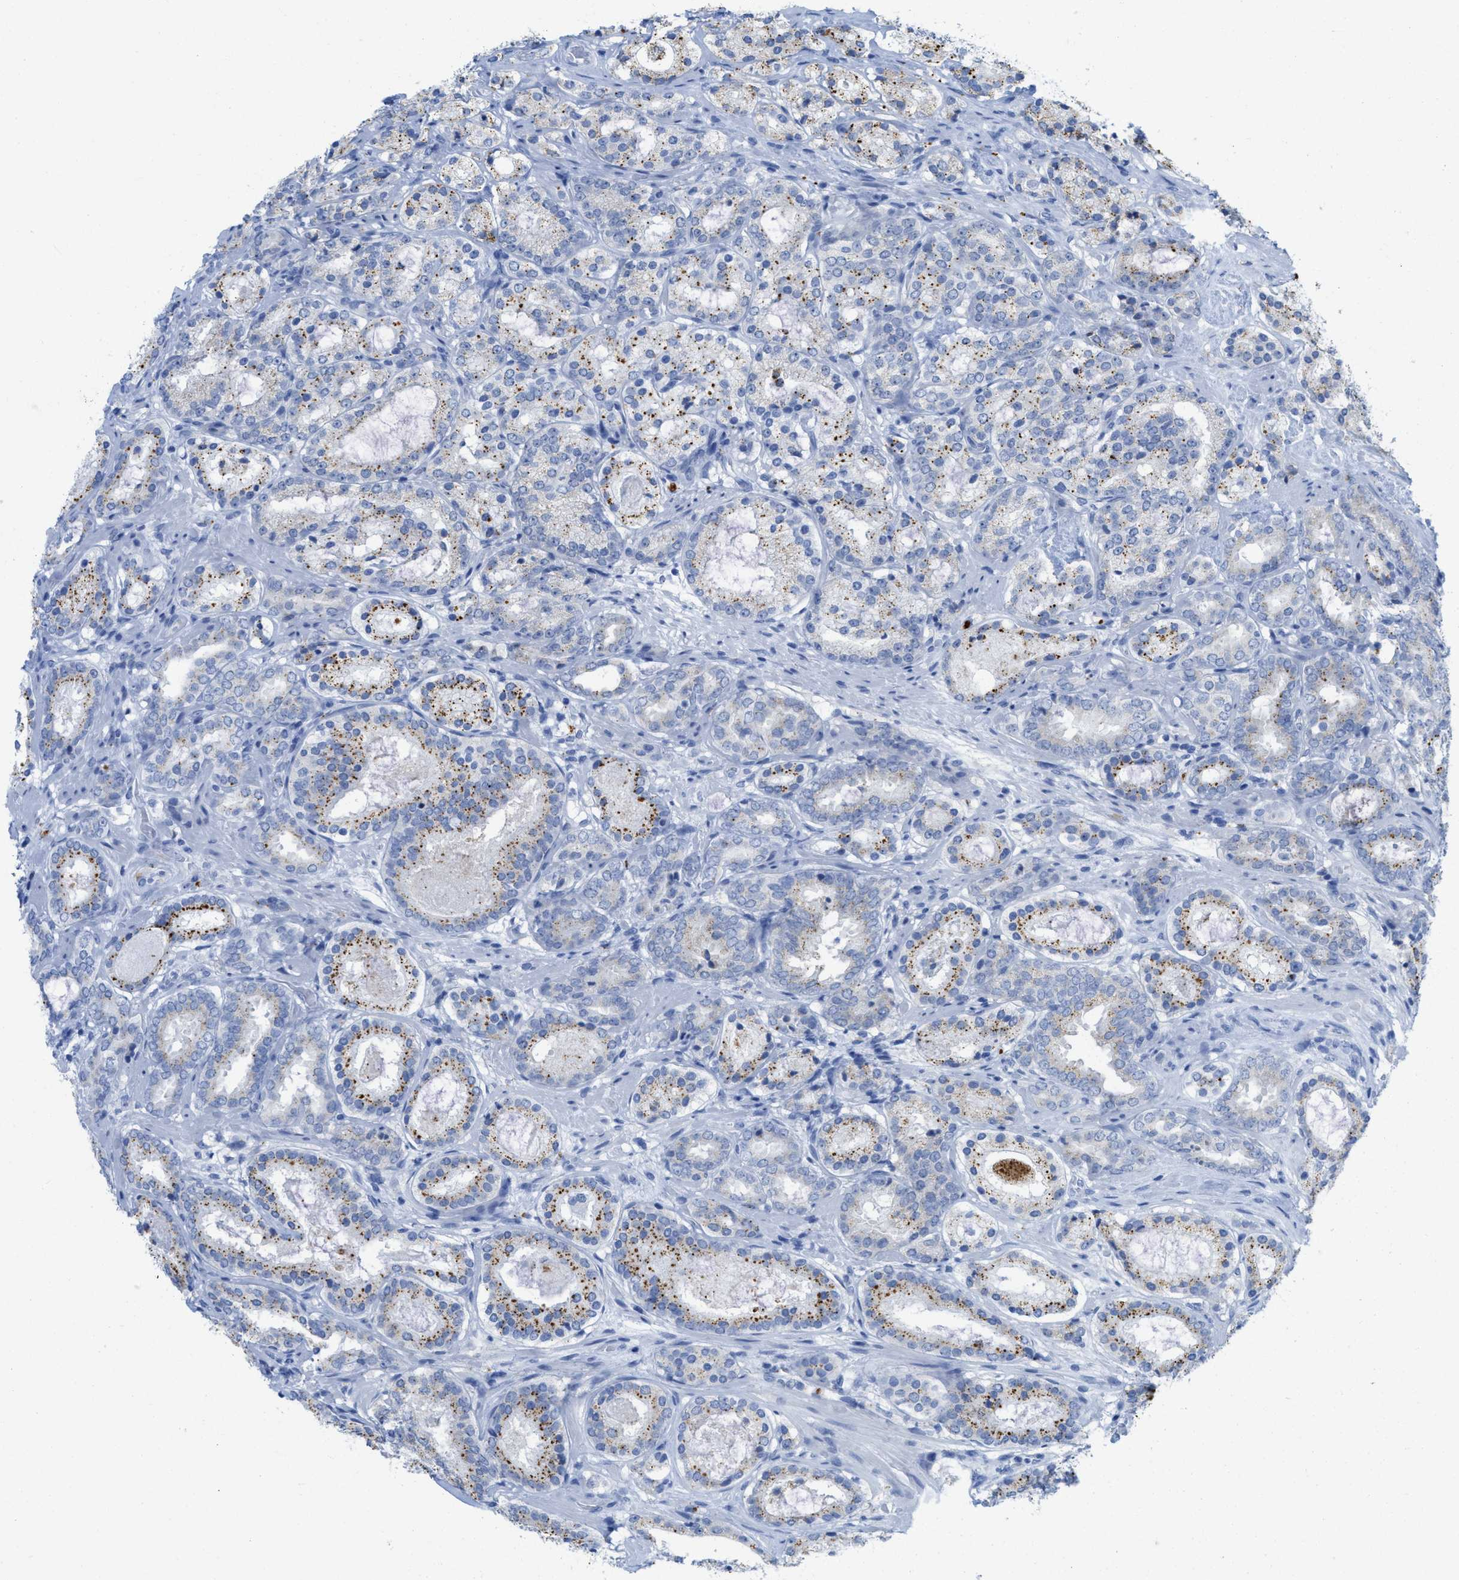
{"staining": {"intensity": "moderate", "quantity": "25%-75%", "location": "cytoplasmic/membranous"}, "tissue": "prostate cancer", "cell_type": "Tumor cells", "image_type": "cancer", "snomed": [{"axis": "morphology", "description": "Adenocarcinoma, Low grade"}, {"axis": "topography", "description": "Prostate"}], "caption": "High-magnification brightfield microscopy of prostate low-grade adenocarcinoma stained with DAB (brown) and counterstained with hematoxylin (blue). tumor cells exhibit moderate cytoplasmic/membranous staining is identified in approximately25%-75% of cells. (brown staining indicates protein expression, while blue staining denotes nuclei).", "gene": "WDR4", "patient": {"sex": "male", "age": 69}}